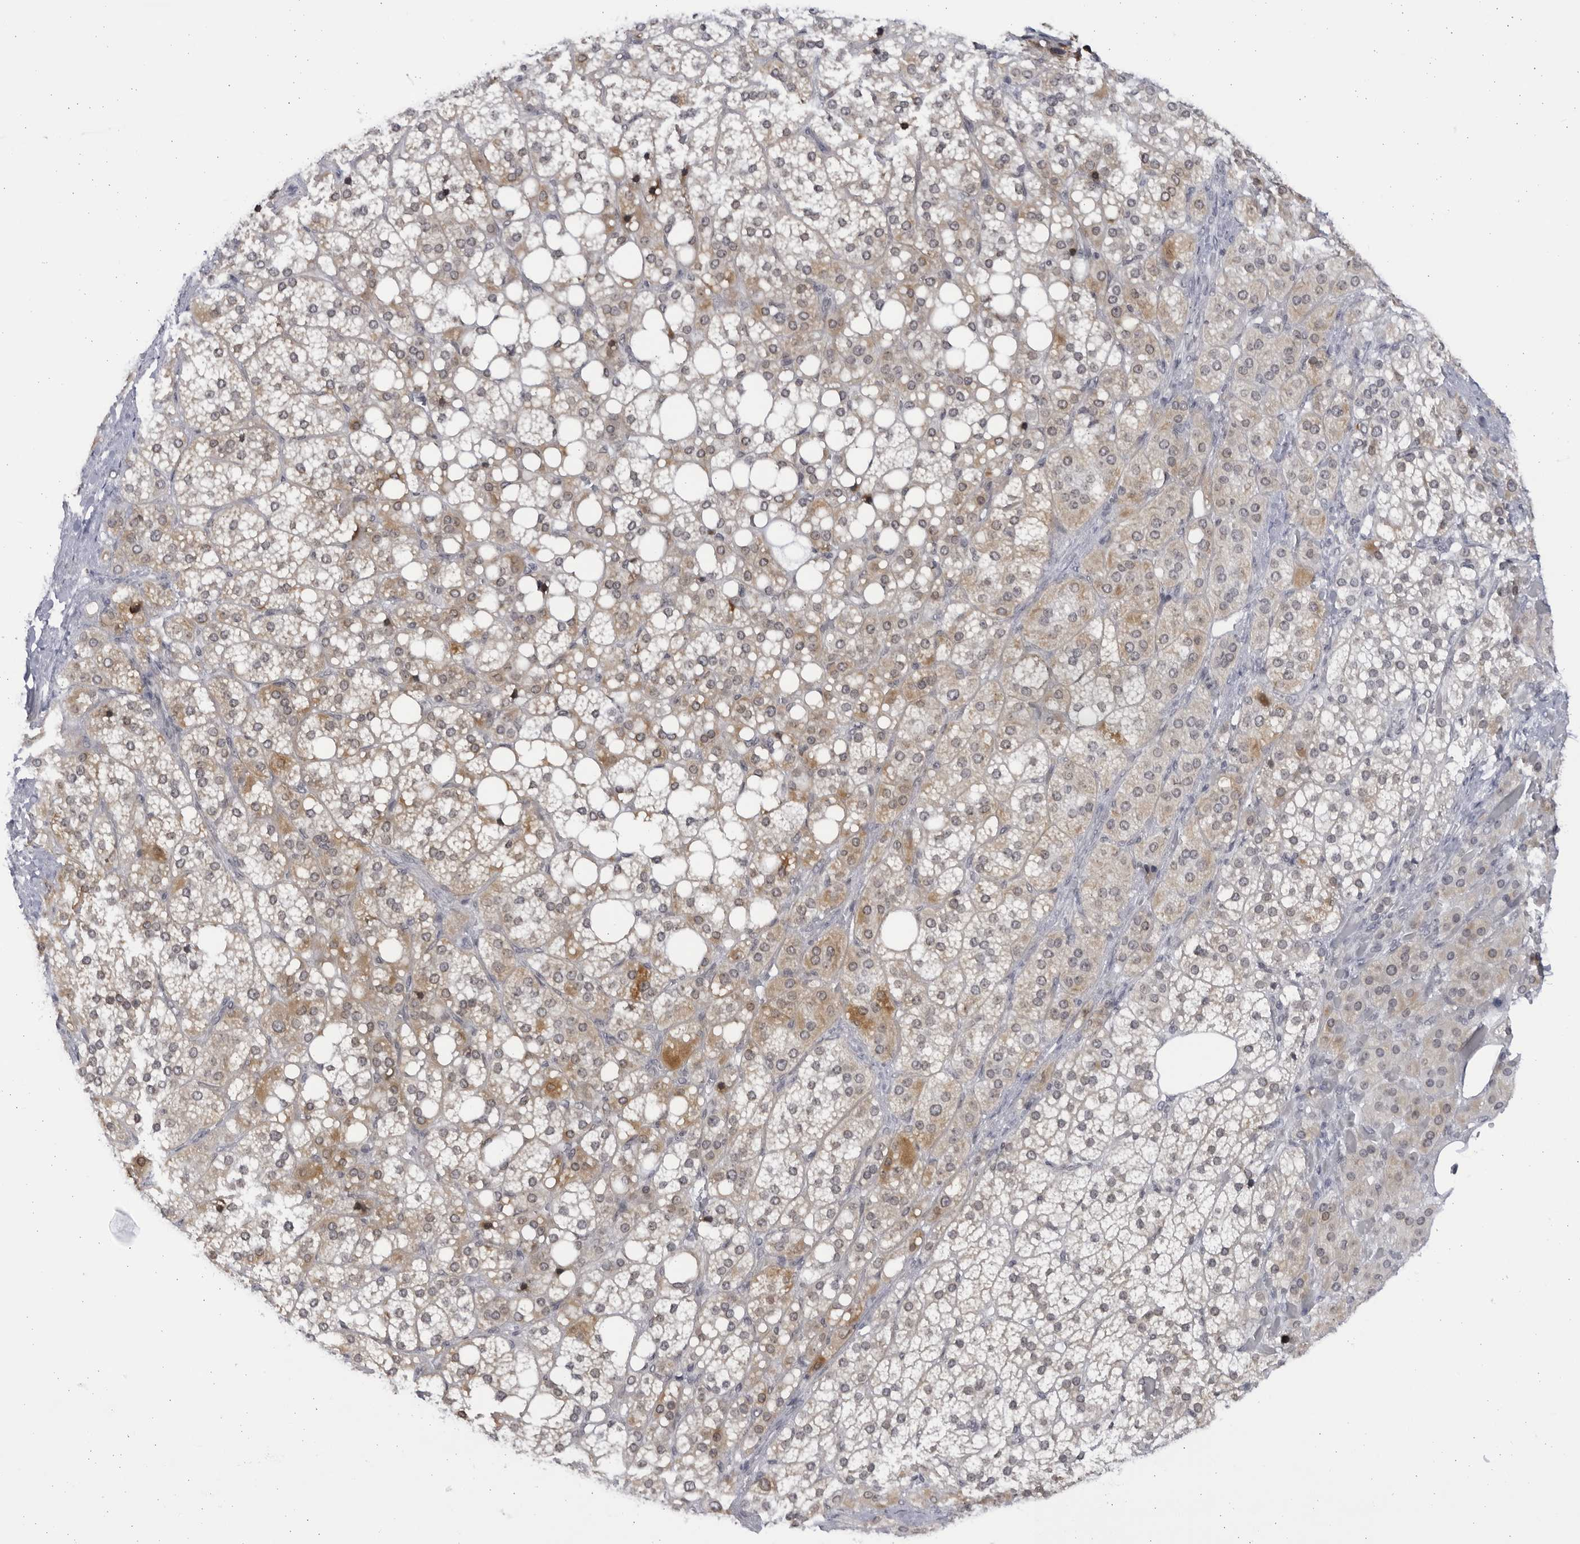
{"staining": {"intensity": "weak", "quantity": ">75%", "location": "cytoplasmic/membranous,nuclear"}, "tissue": "adrenal gland", "cell_type": "Glandular cells", "image_type": "normal", "snomed": [{"axis": "morphology", "description": "Normal tissue, NOS"}, {"axis": "topography", "description": "Adrenal gland"}], "caption": "Immunohistochemistry image of normal adrenal gland stained for a protein (brown), which demonstrates low levels of weak cytoplasmic/membranous,nuclear expression in approximately >75% of glandular cells.", "gene": "SLC25A22", "patient": {"sex": "female", "age": 59}}